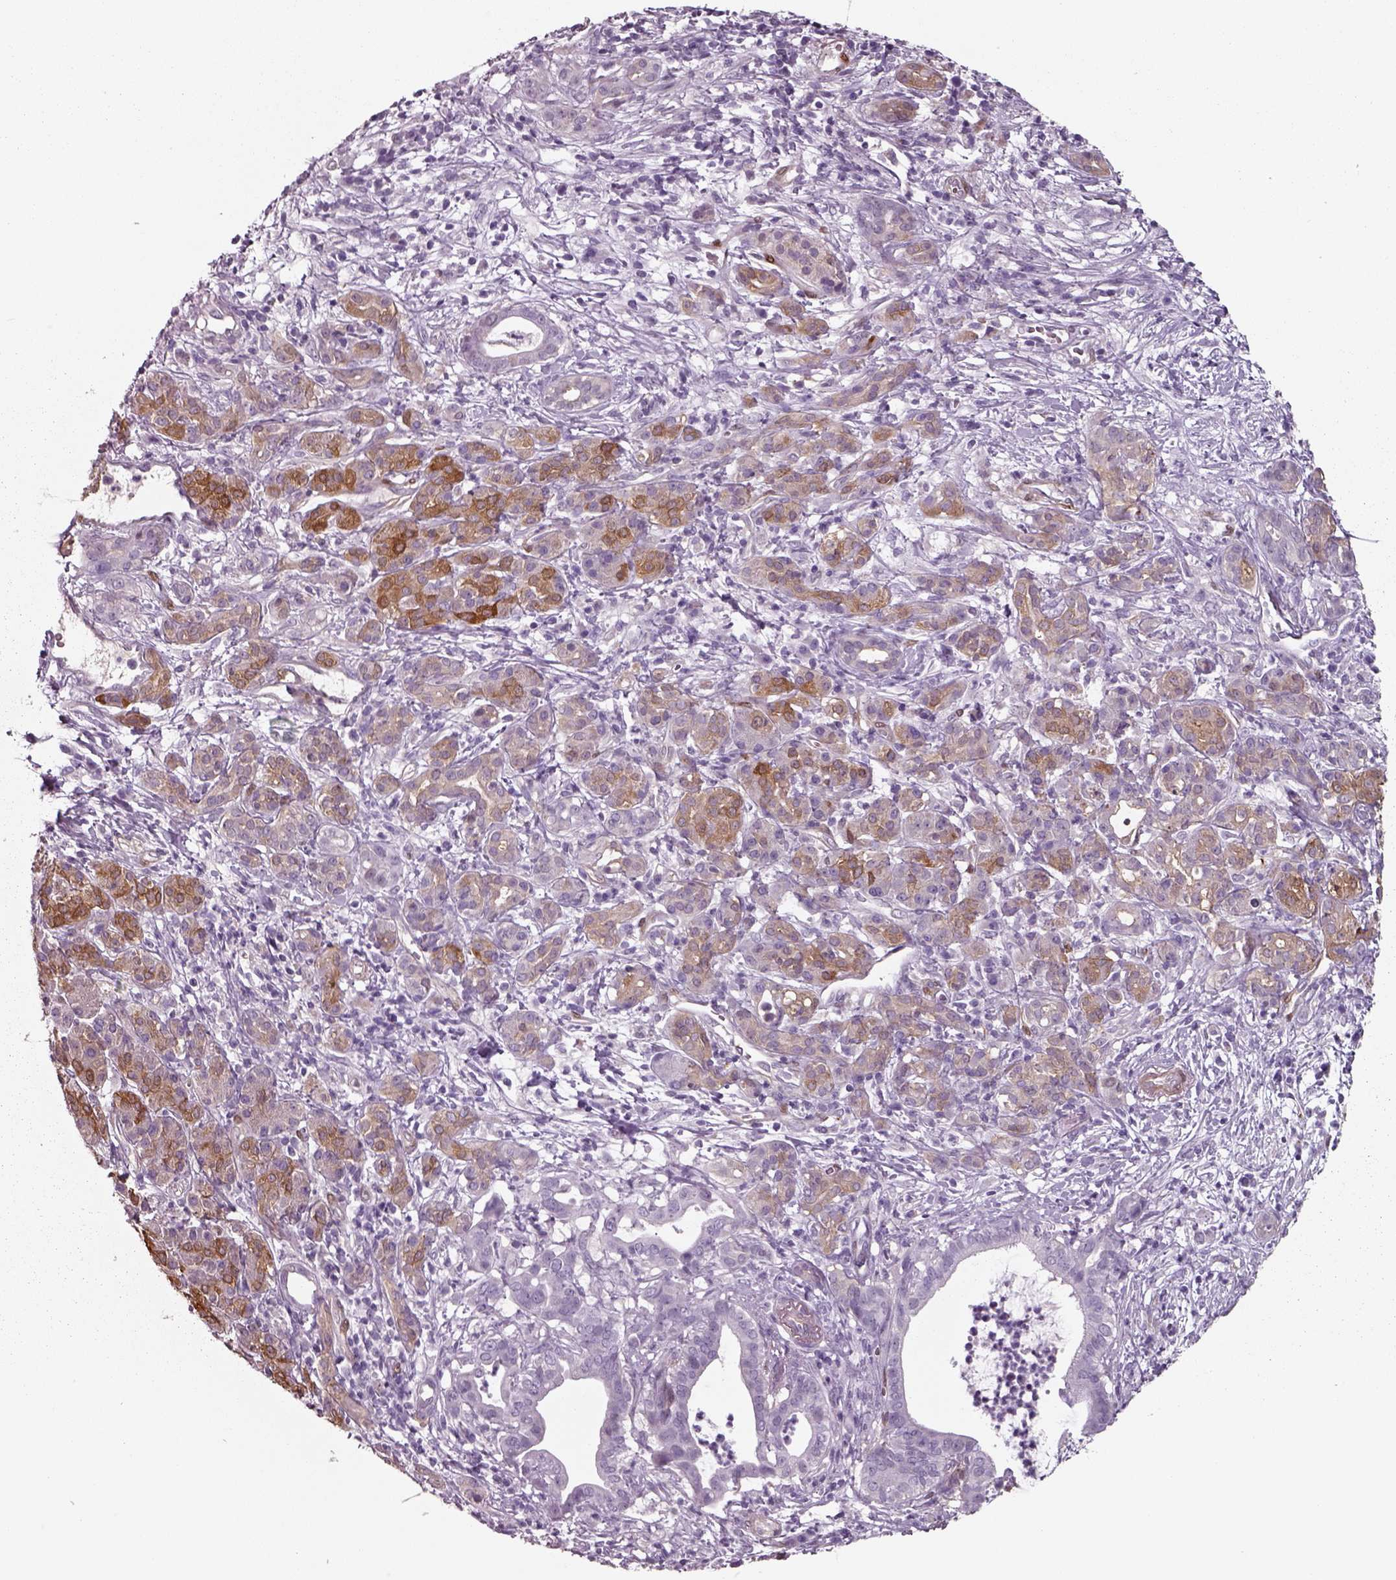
{"staining": {"intensity": "negative", "quantity": "none", "location": "none"}, "tissue": "pancreatic cancer", "cell_type": "Tumor cells", "image_type": "cancer", "snomed": [{"axis": "morphology", "description": "Adenocarcinoma, NOS"}, {"axis": "topography", "description": "Pancreas"}], "caption": "IHC of human pancreatic cancer (adenocarcinoma) exhibits no staining in tumor cells.", "gene": "ISYNA1", "patient": {"sex": "male", "age": 61}}